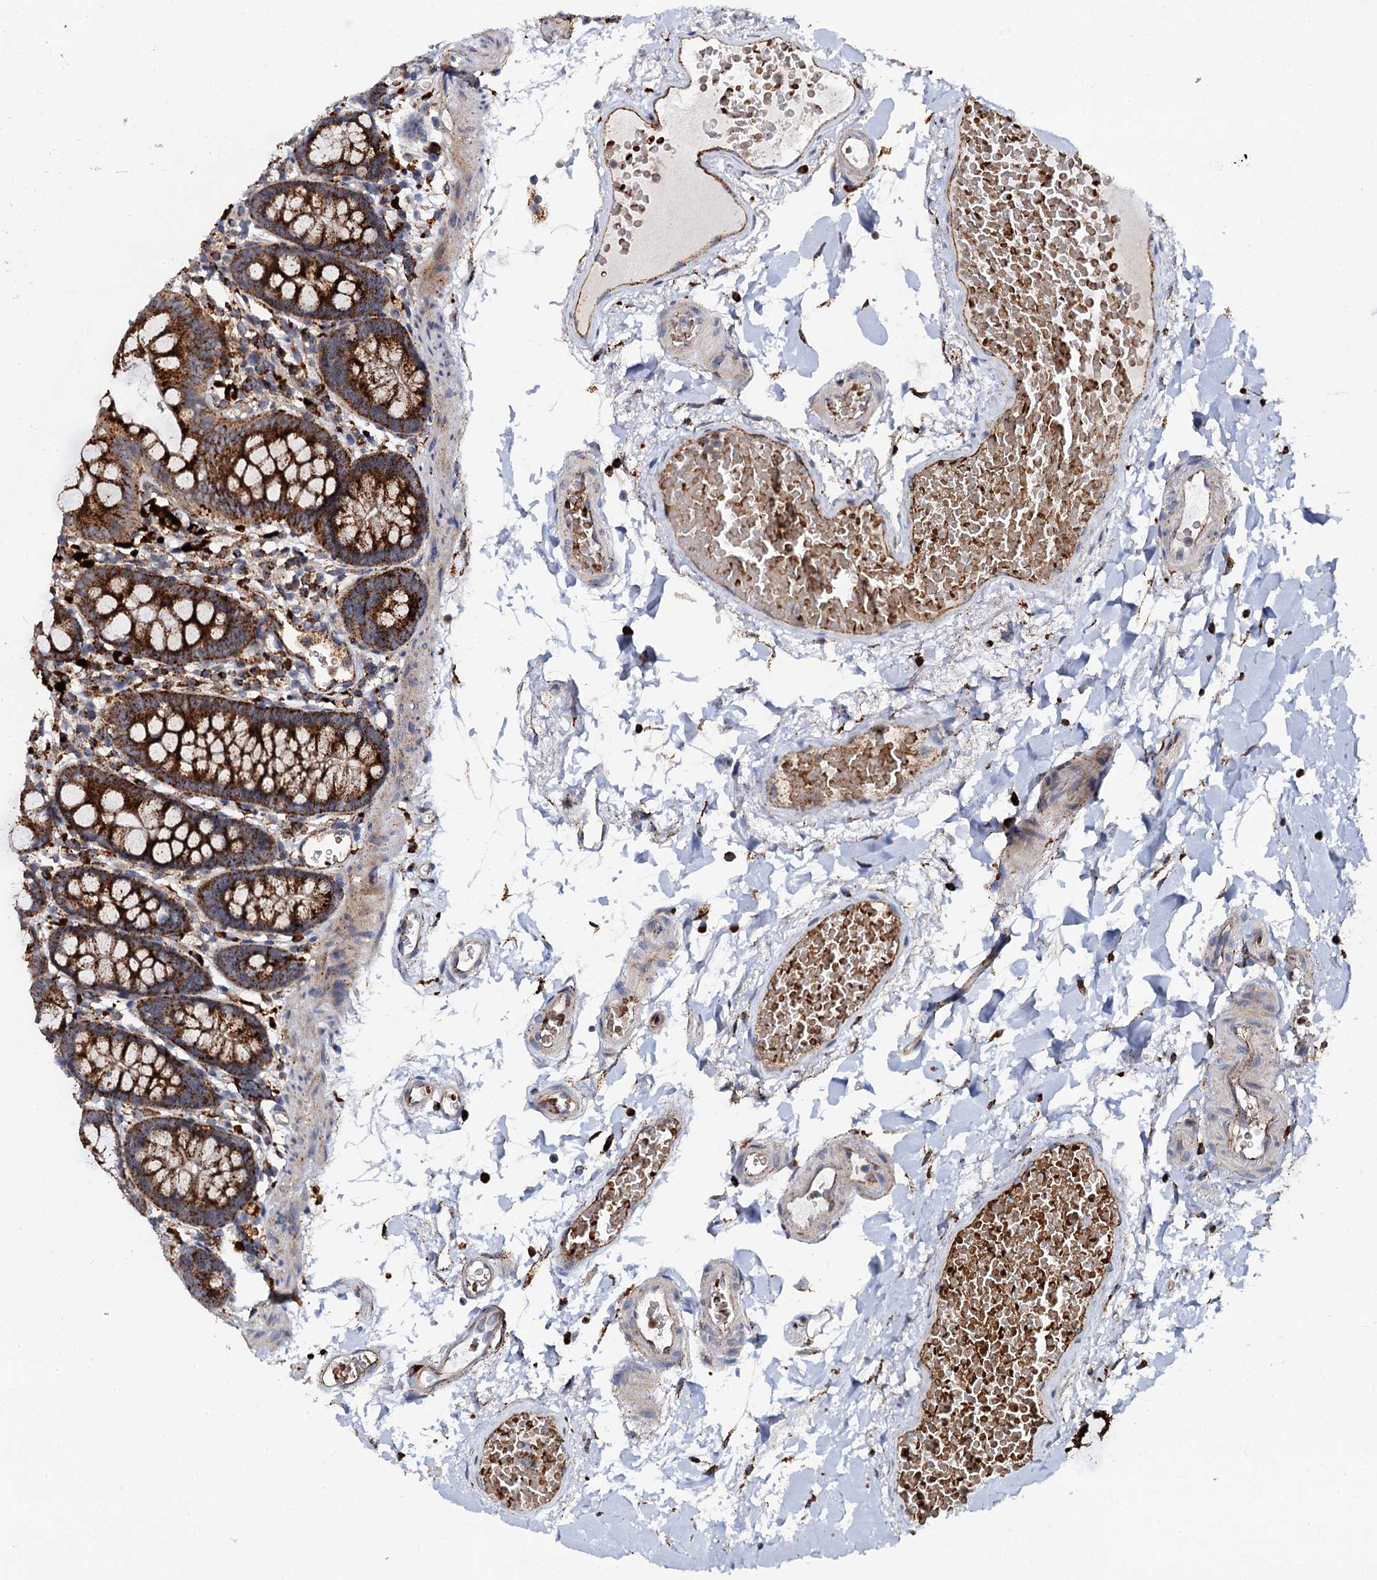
{"staining": {"intensity": "weak", "quantity": ">75%", "location": "cytoplasmic/membranous"}, "tissue": "colon", "cell_type": "Endothelial cells", "image_type": "normal", "snomed": [{"axis": "morphology", "description": "Normal tissue, NOS"}, {"axis": "topography", "description": "Colon"}], "caption": "Brown immunohistochemical staining in normal colon exhibits weak cytoplasmic/membranous positivity in approximately >75% of endothelial cells. The staining was performed using DAB (3,3'-diaminobenzidine), with brown indicating positive protein expression. Nuclei are stained blue with hematoxylin.", "gene": "GBA1", "patient": {"sex": "male", "age": 75}}